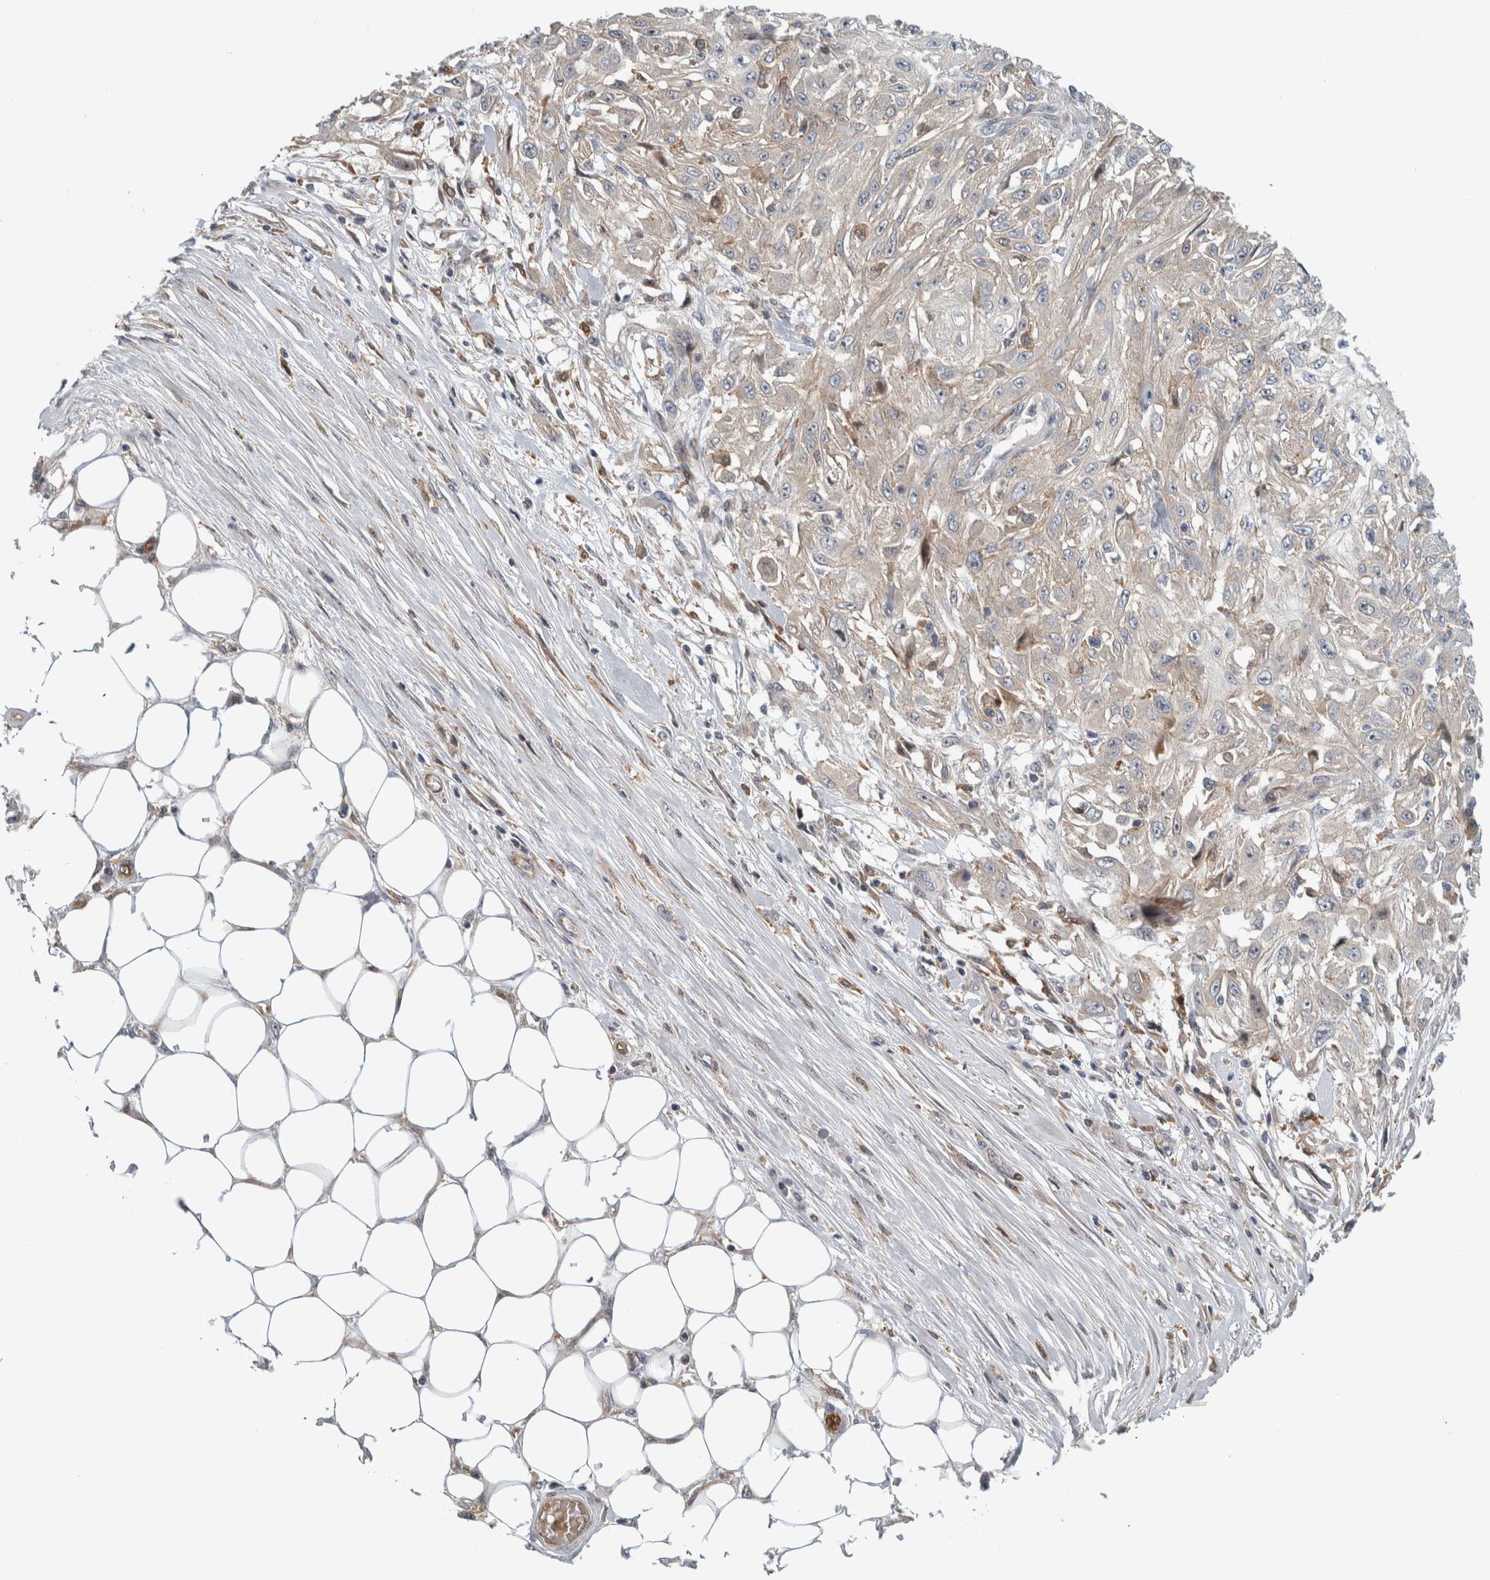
{"staining": {"intensity": "negative", "quantity": "none", "location": "none"}, "tissue": "skin cancer", "cell_type": "Tumor cells", "image_type": "cancer", "snomed": [{"axis": "morphology", "description": "Squamous cell carcinoma, NOS"}, {"axis": "morphology", "description": "Squamous cell carcinoma, metastatic, NOS"}, {"axis": "topography", "description": "Skin"}, {"axis": "topography", "description": "Lymph node"}], "caption": "High power microscopy micrograph of an IHC photomicrograph of skin metastatic squamous cell carcinoma, revealing no significant staining in tumor cells.", "gene": "MSL1", "patient": {"sex": "male", "age": 75}}